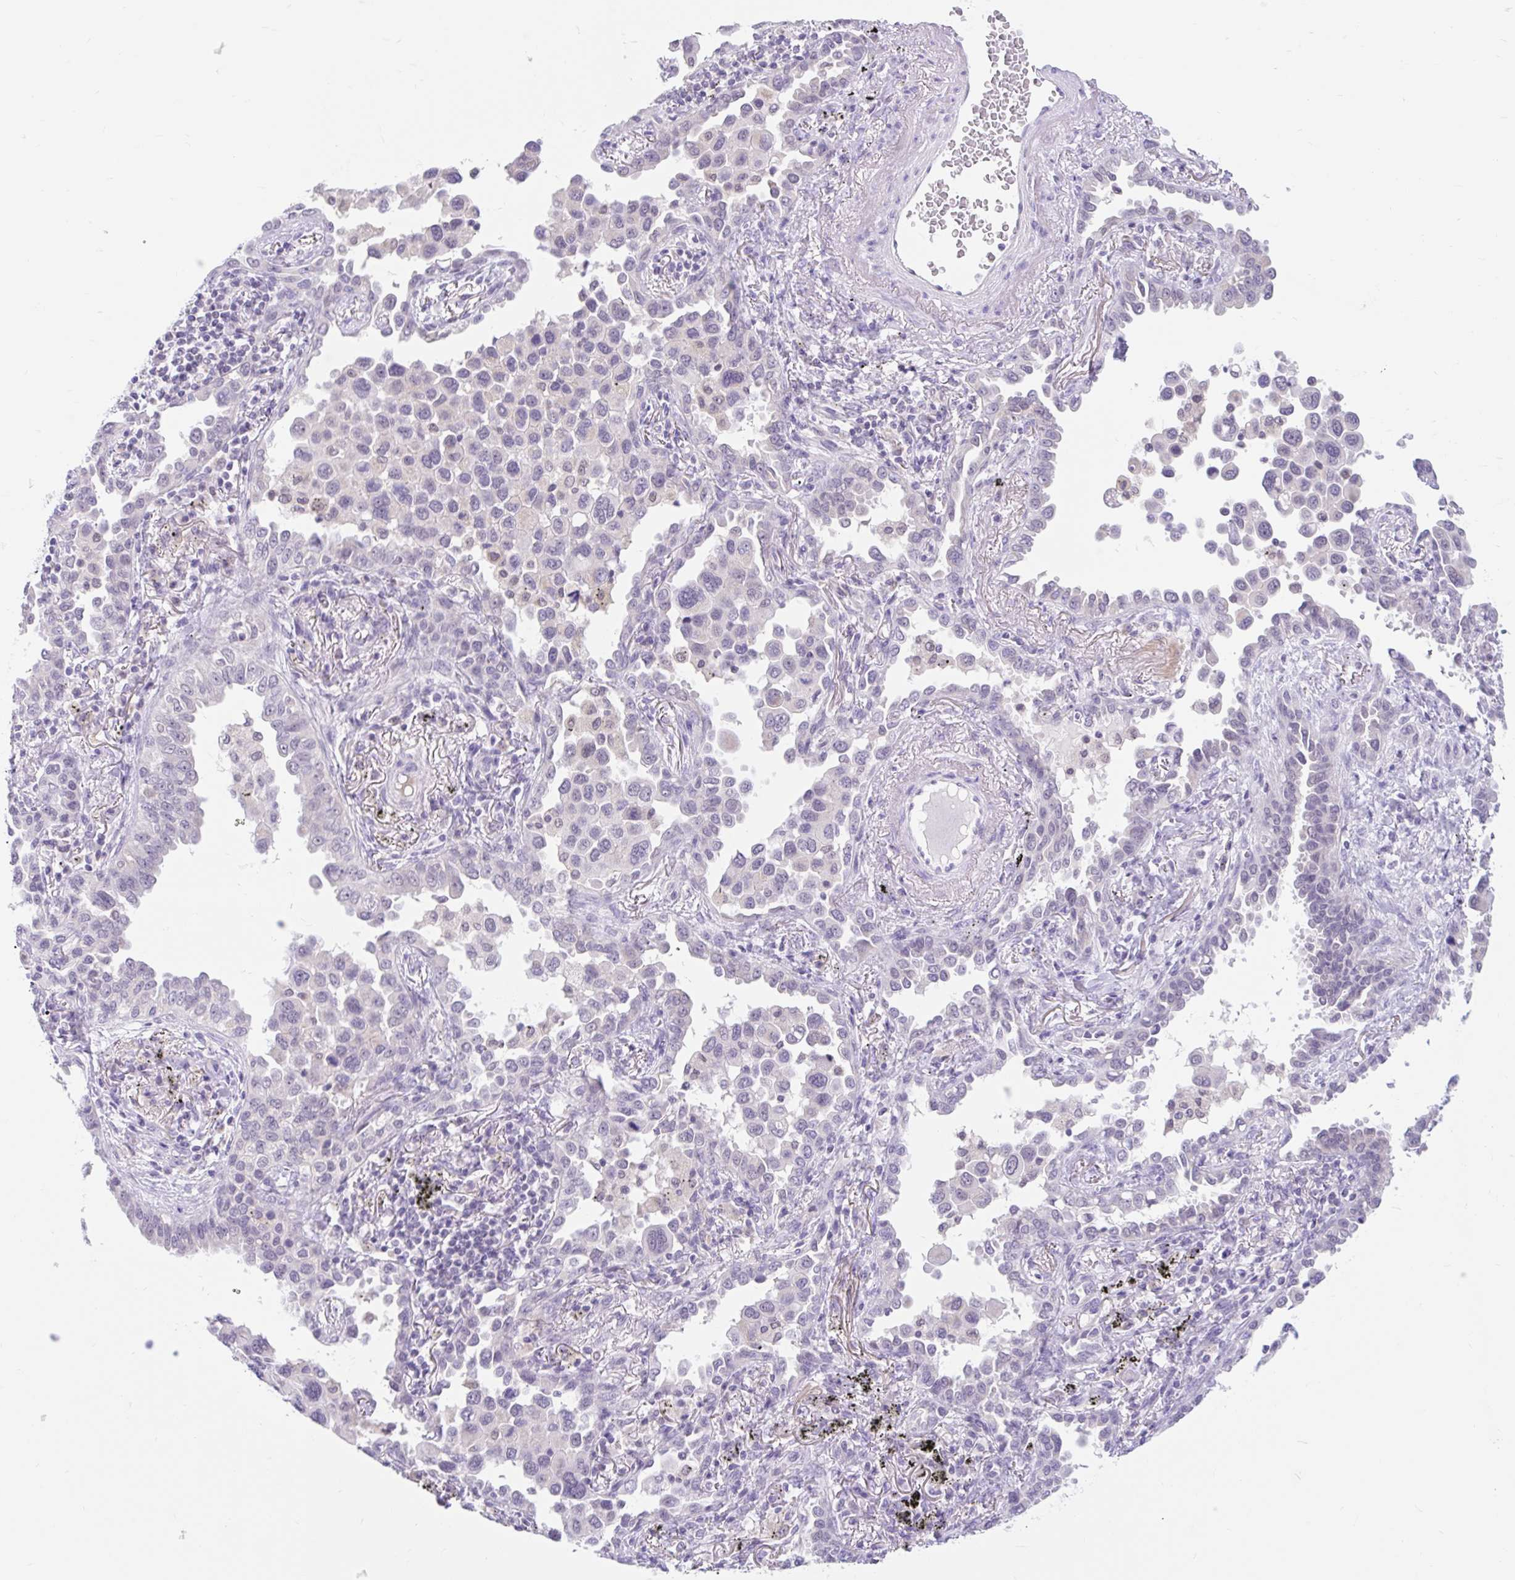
{"staining": {"intensity": "negative", "quantity": "none", "location": "none"}, "tissue": "lung cancer", "cell_type": "Tumor cells", "image_type": "cancer", "snomed": [{"axis": "morphology", "description": "Adenocarcinoma, NOS"}, {"axis": "topography", "description": "Lung"}], "caption": "Lung cancer (adenocarcinoma) was stained to show a protein in brown. There is no significant staining in tumor cells. Nuclei are stained in blue.", "gene": "ITPK1", "patient": {"sex": "male", "age": 67}}